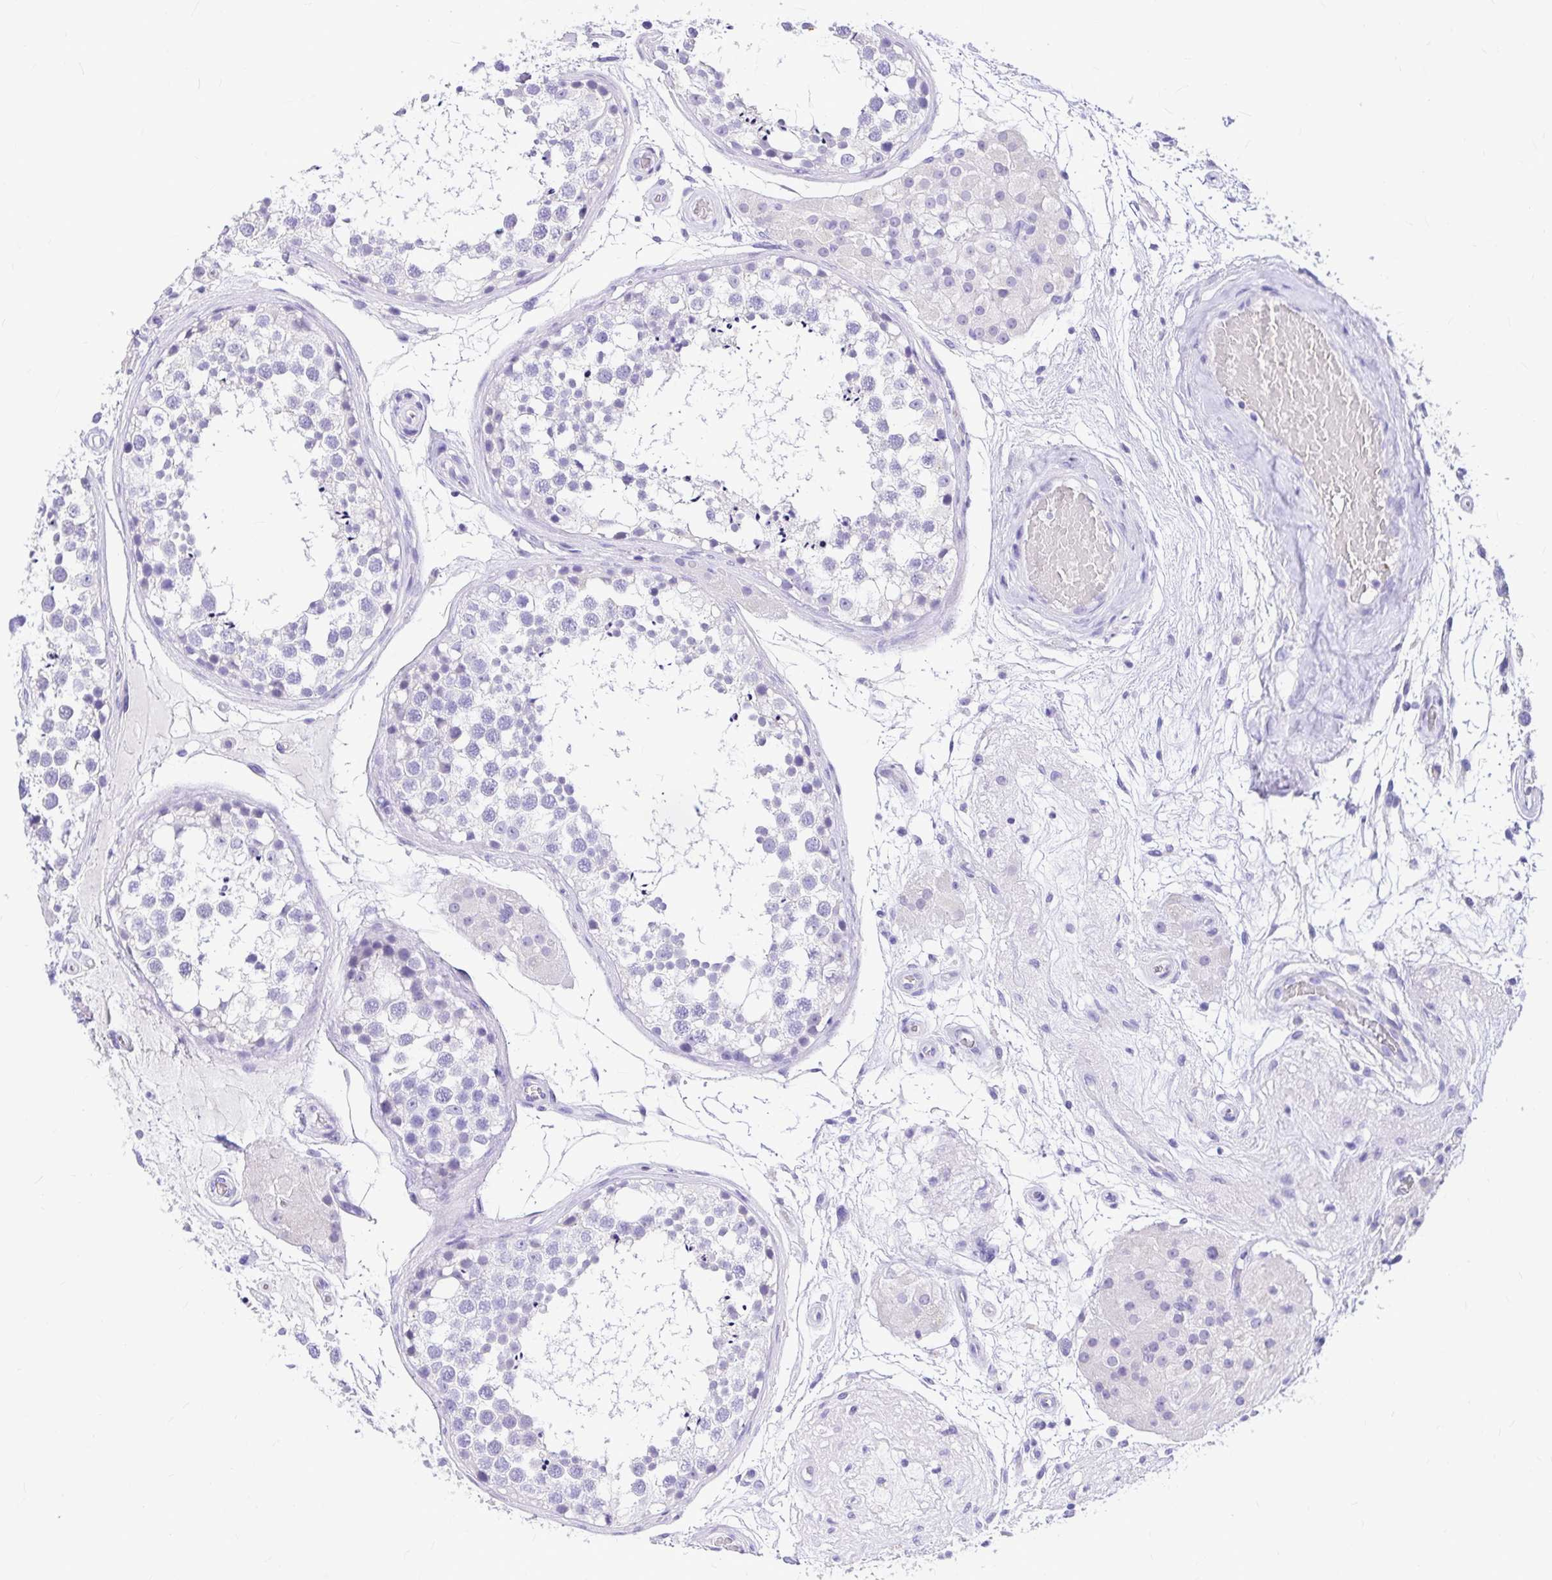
{"staining": {"intensity": "negative", "quantity": "none", "location": "none"}, "tissue": "testis", "cell_type": "Cells in seminiferous ducts", "image_type": "normal", "snomed": [{"axis": "morphology", "description": "Normal tissue, NOS"}, {"axis": "morphology", "description": "Seminoma, NOS"}, {"axis": "topography", "description": "Testis"}], "caption": "Cells in seminiferous ducts are negative for protein expression in unremarkable human testis. Brightfield microscopy of IHC stained with DAB (3,3'-diaminobenzidine) (brown) and hematoxylin (blue), captured at high magnification.", "gene": "CLEC1B", "patient": {"sex": "male", "age": 65}}